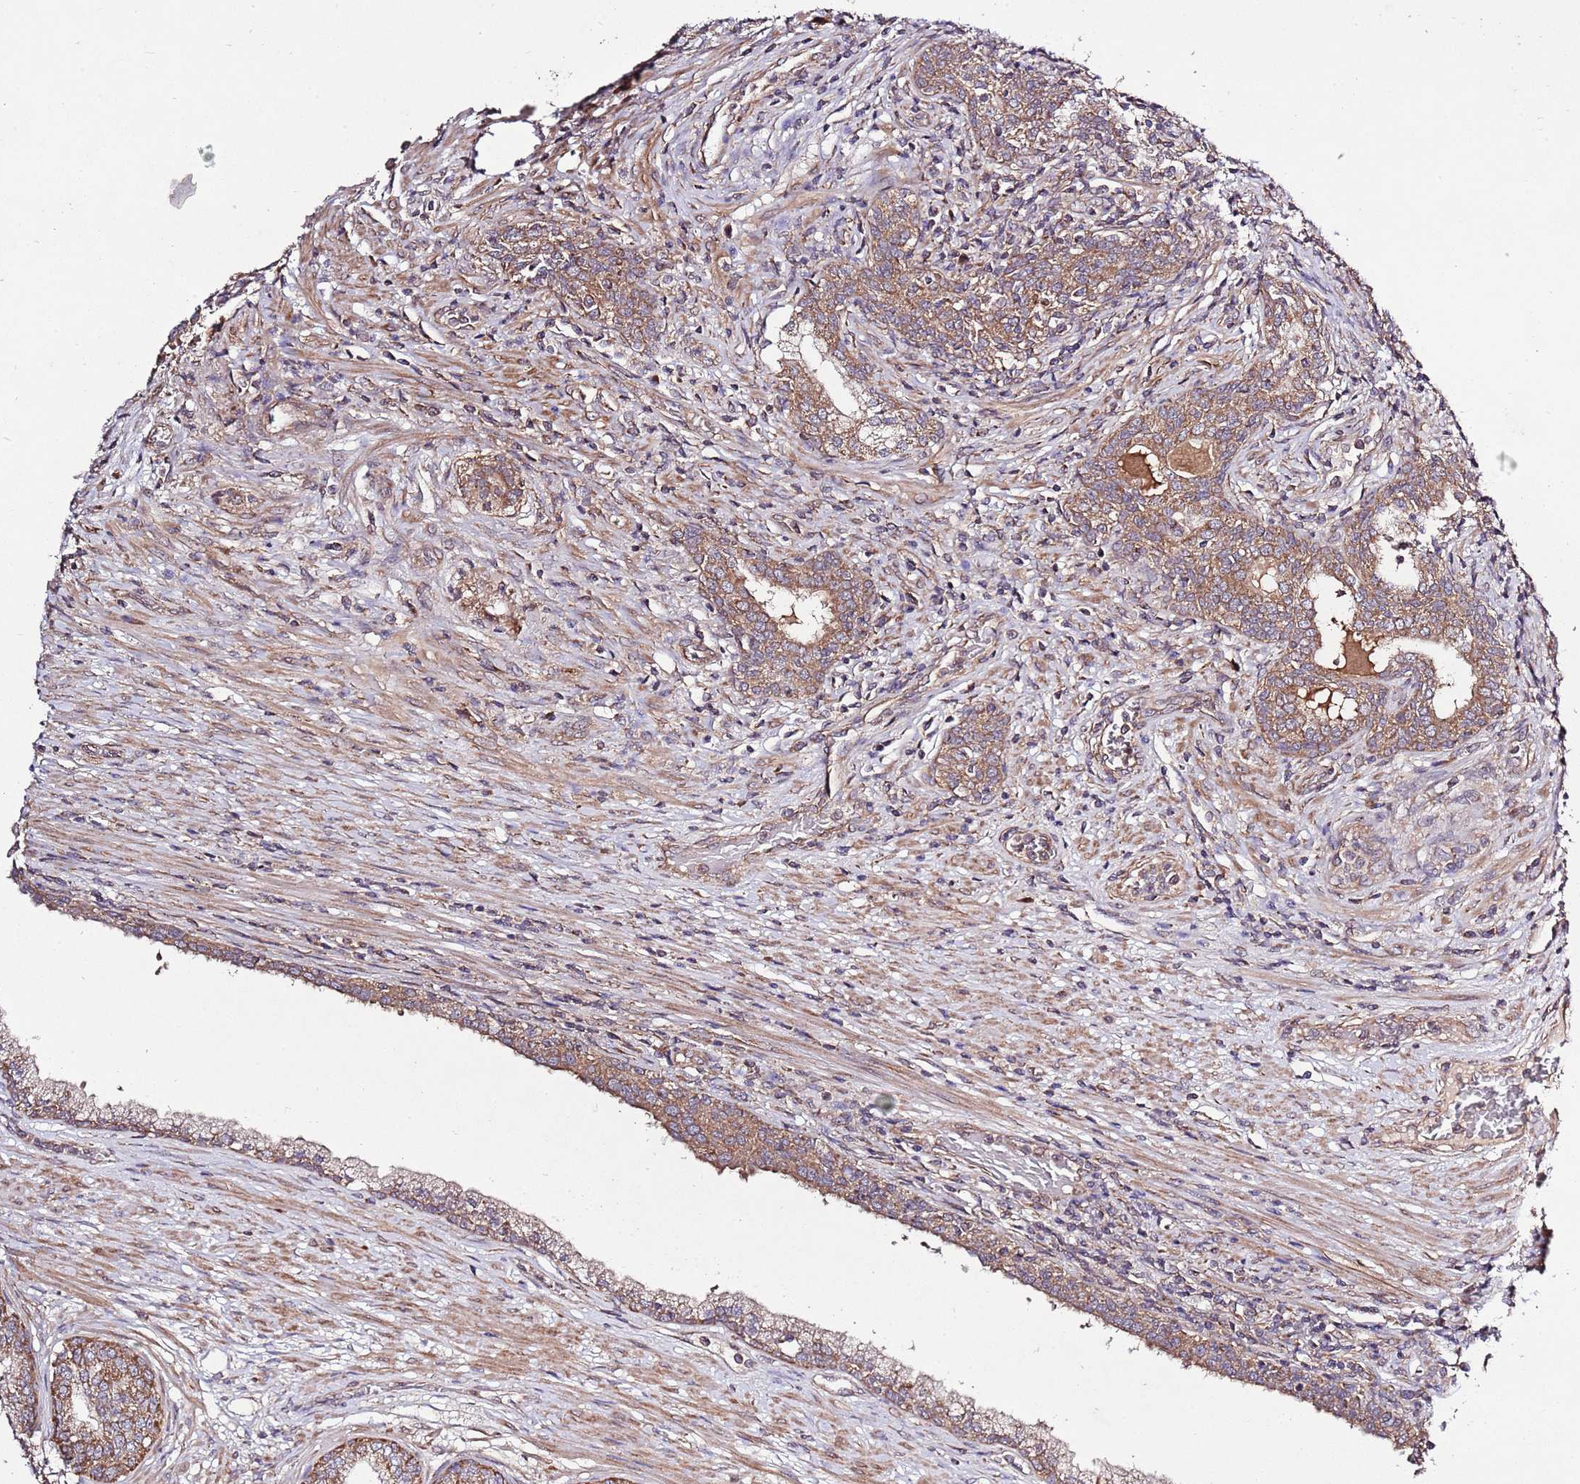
{"staining": {"intensity": "moderate", "quantity": ">75%", "location": "cytoplasmic/membranous"}, "tissue": "prostate cancer", "cell_type": "Tumor cells", "image_type": "cancer", "snomed": [{"axis": "morphology", "description": "Adenocarcinoma, High grade"}, {"axis": "topography", "description": "Prostate"}], "caption": "Prostate cancer (adenocarcinoma (high-grade)) stained with DAB (3,3'-diaminobenzidine) immunohistochemistry reveals medium levels of moderate cytoplasmic/membranous positivity in approximately >75% of tumor cells. Nuclei are stained in blue.", "gene": "MFNG", "patient": {"sex": "male", "age": 67}}